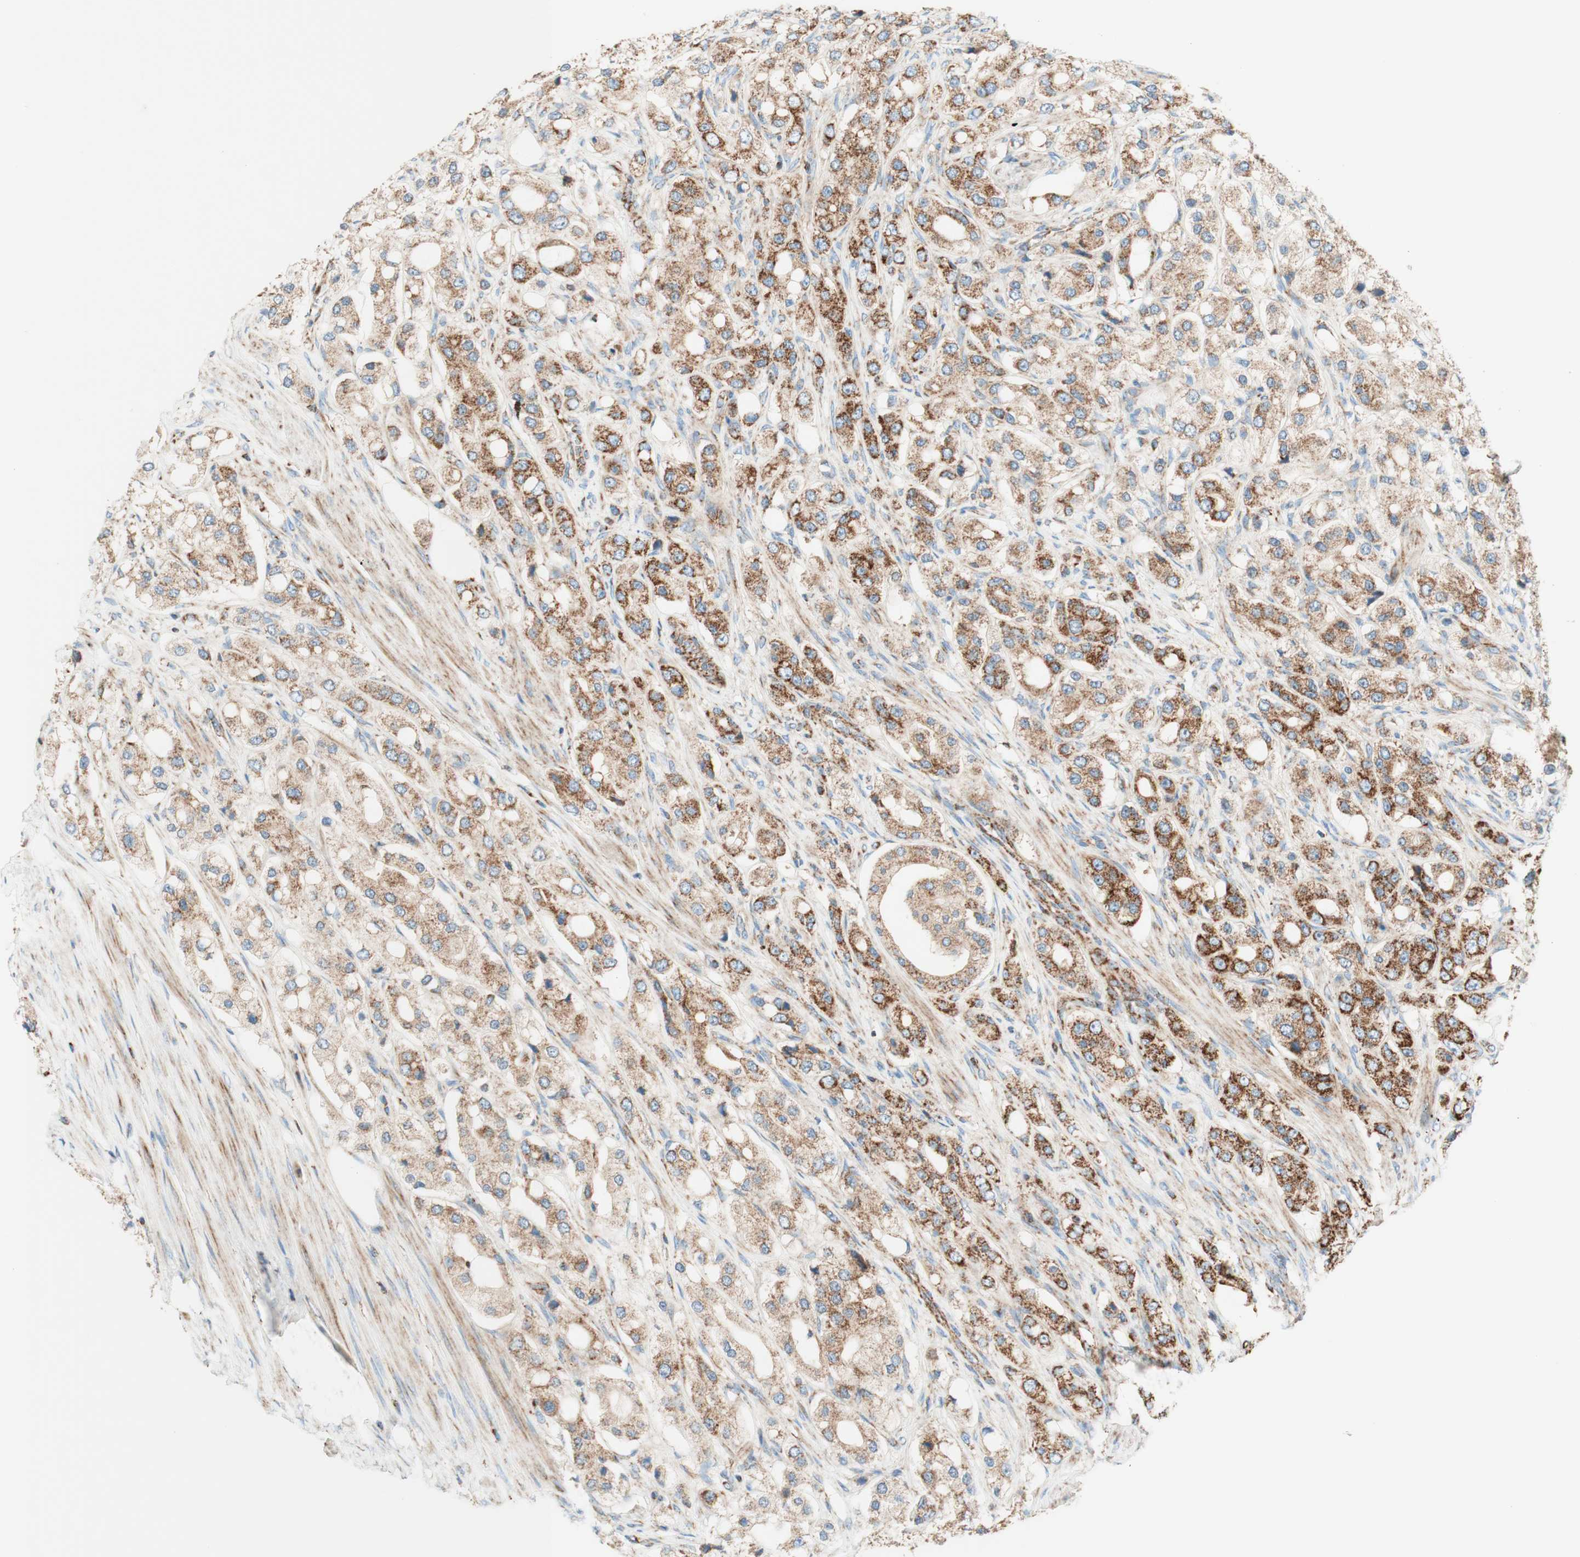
{"staining": {"intensity": "moderate", "quantity": ">75%", "location": "cytoplasmic/membranous"}, "tissue": "prostate cancer", "cell_type": "Tumor cells", "image_type": "cancer", "snomed": [{"axis": "morphology", "description": "Adenocarcinoma, High grade"}, {"axis": "topography", "description": "Prostate"}], "caption": "Immunohistochemistry (IHC) (DAB (3,3'-diaminobenzidine)) staining of human prostate cancer displays moderate cytoplasmic/membranous protein staining in approximately >75% of tumor cells. (DAB (3,3'-diaminobenzidine) IHC with brightfield microscopy, high magnification).", "gene": "TOMM20", "patient": {"sex": "male", "age": 65}}